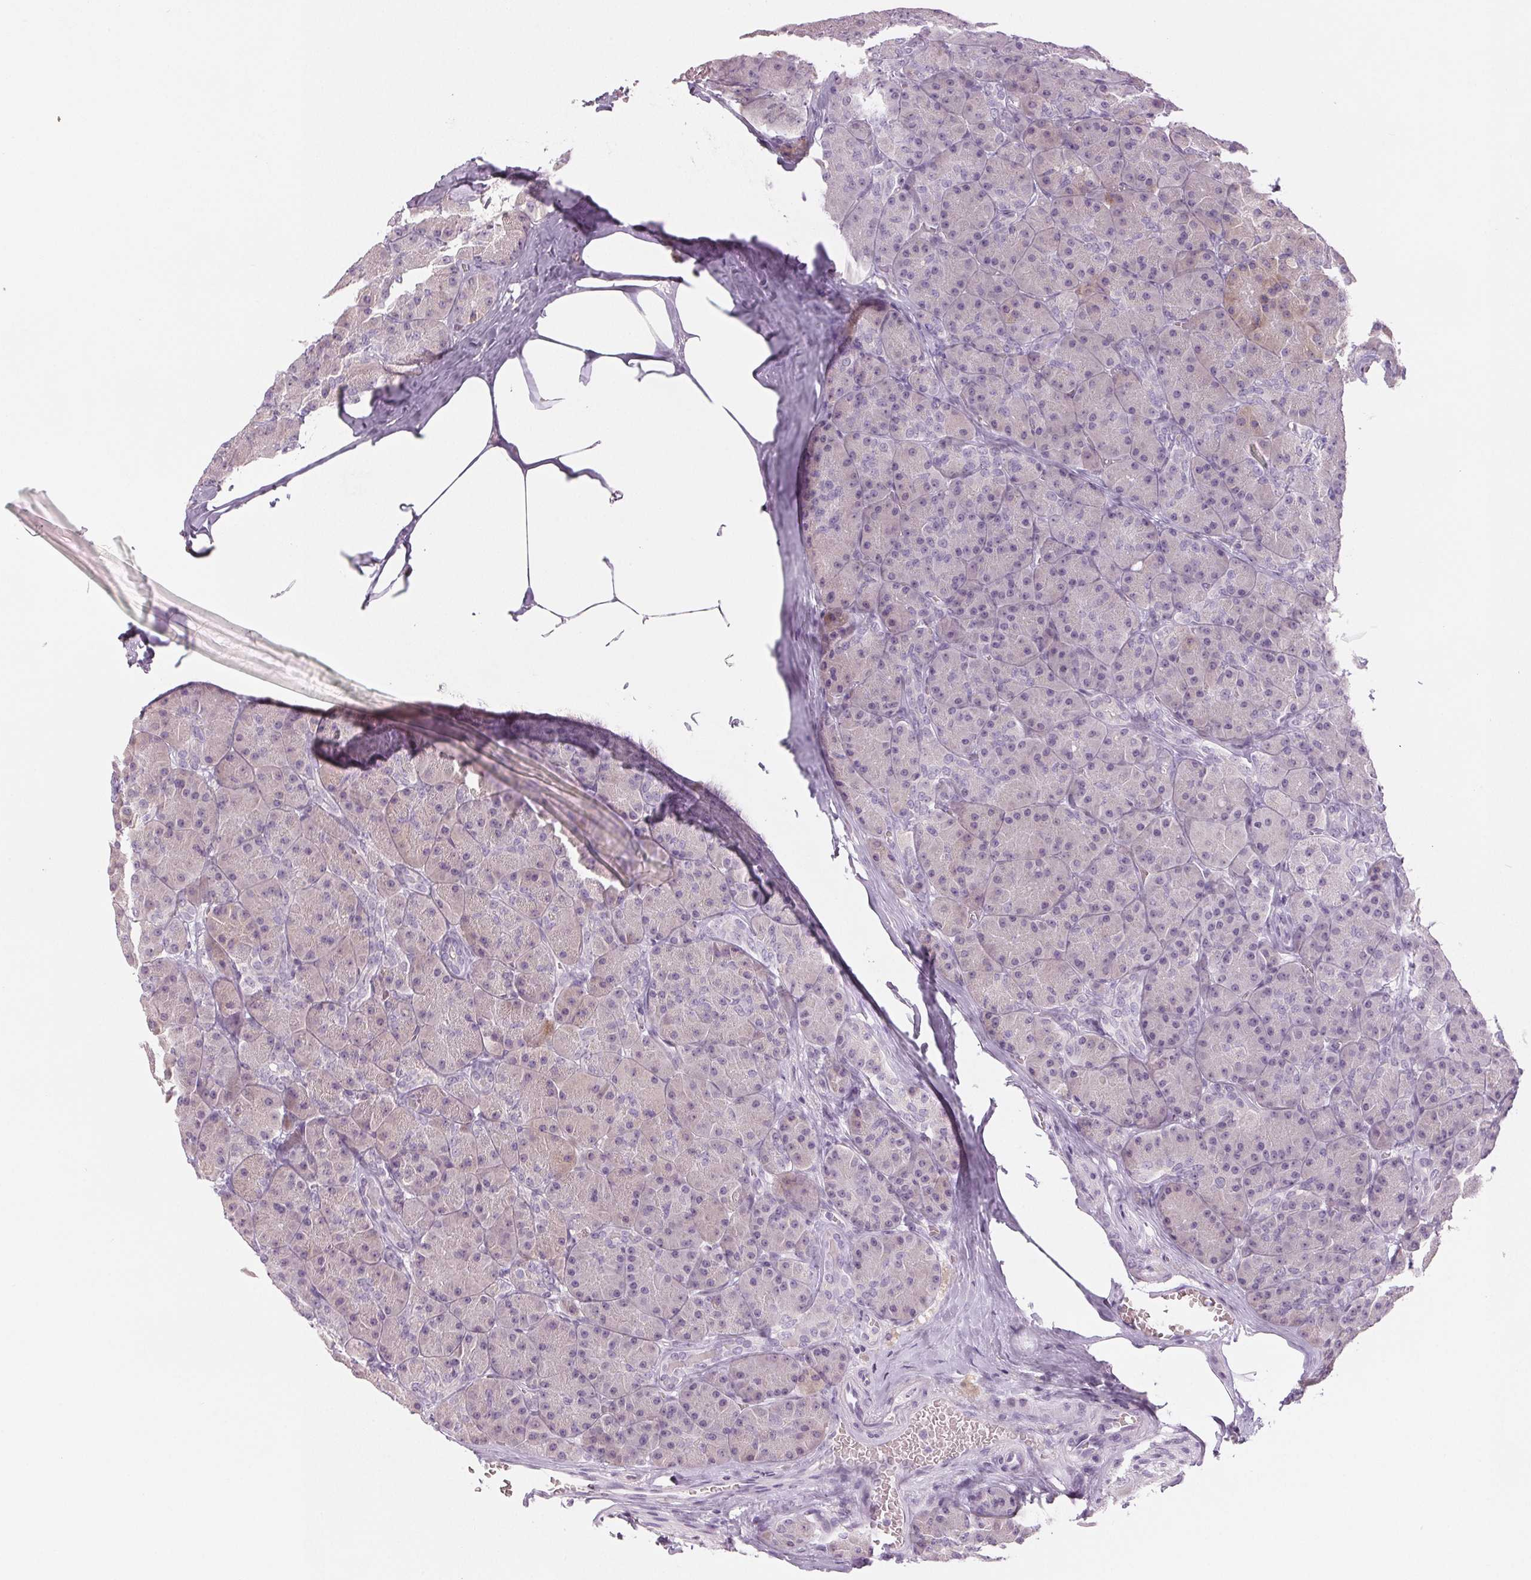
{"staining": {"intensity": "weak", "quantity": "25%-75%", "location": "cytoplasmic/membranous"}, "tissue": "pancreas", "cell_type": "Exocrine glandular cells", "image_type": "normal", "snomed": [{"axis": "morphology", "description": "Normal tissue, NOS"}, {"axis": "topography", "description": "Pancreas"}], "caption": "IHC (DAB (3,3'-diaminobenzidine)) staining of normal pancreas shows weak cytoplasmic/membranous protein positivity in approximately 25%-75% of exocrine glandular cells.", "gene": "EHHADH", "patient": {"sex": "male", "age": 57}}